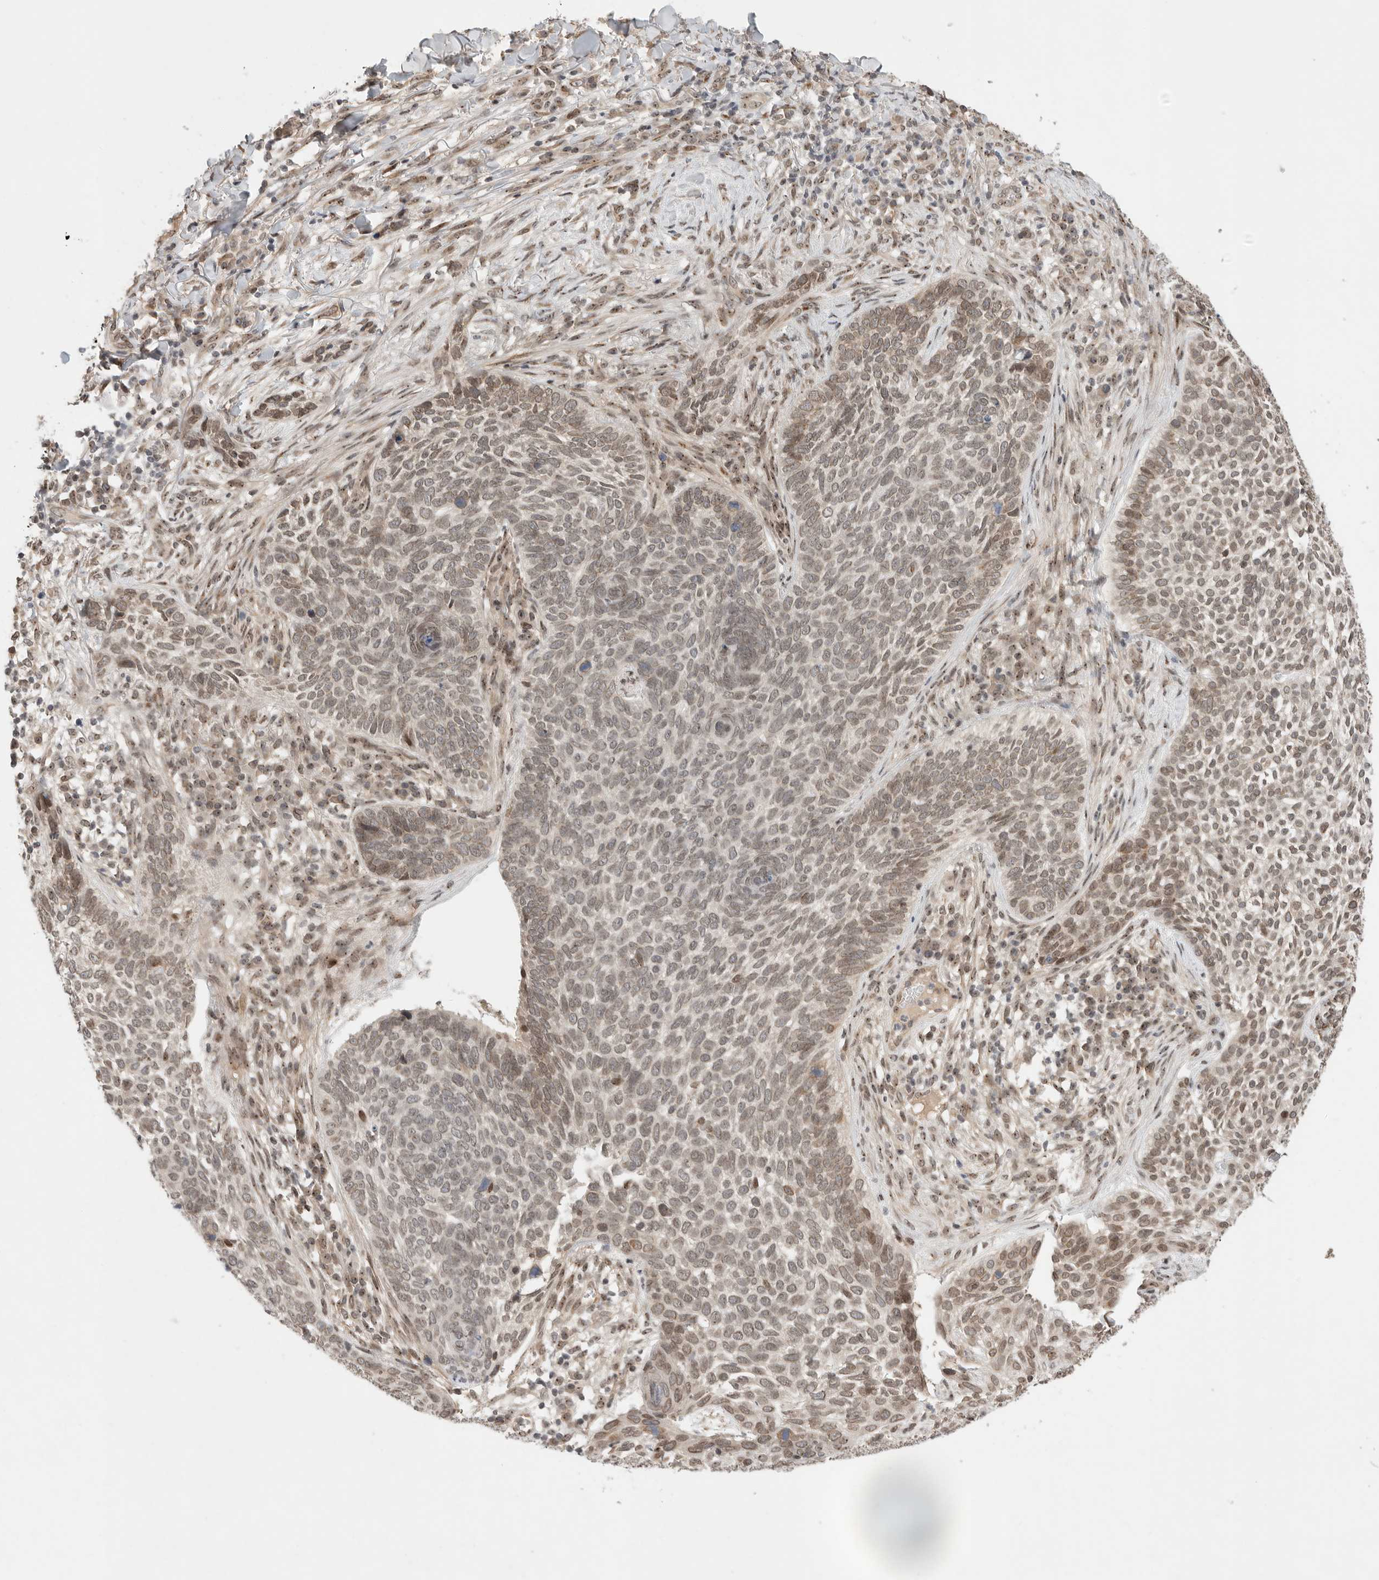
{"staining": {"intensity": "weak", "quantity": ">75%", "location": "cytoplasmic/membranous,nuclear"}, "tissue": "skin cancer", "cell_type": "Tumor cells", "image_type": "cancer", "snomed": [{"axis": "morphology", "description": "Basal cell carcinoma"}, {"axis": "topography", "description": "Skin"}], "caption": "Immunohistochemistry micrograph of human basal cell carcinoma (skin) stained for a protein (brown), which shows low levels of weak cytoplasmic/membranous and nuclear expression in about >75% of tumor cells.", "gene": "LEMD3", "patient": {"sex": "female", "age": 64}}